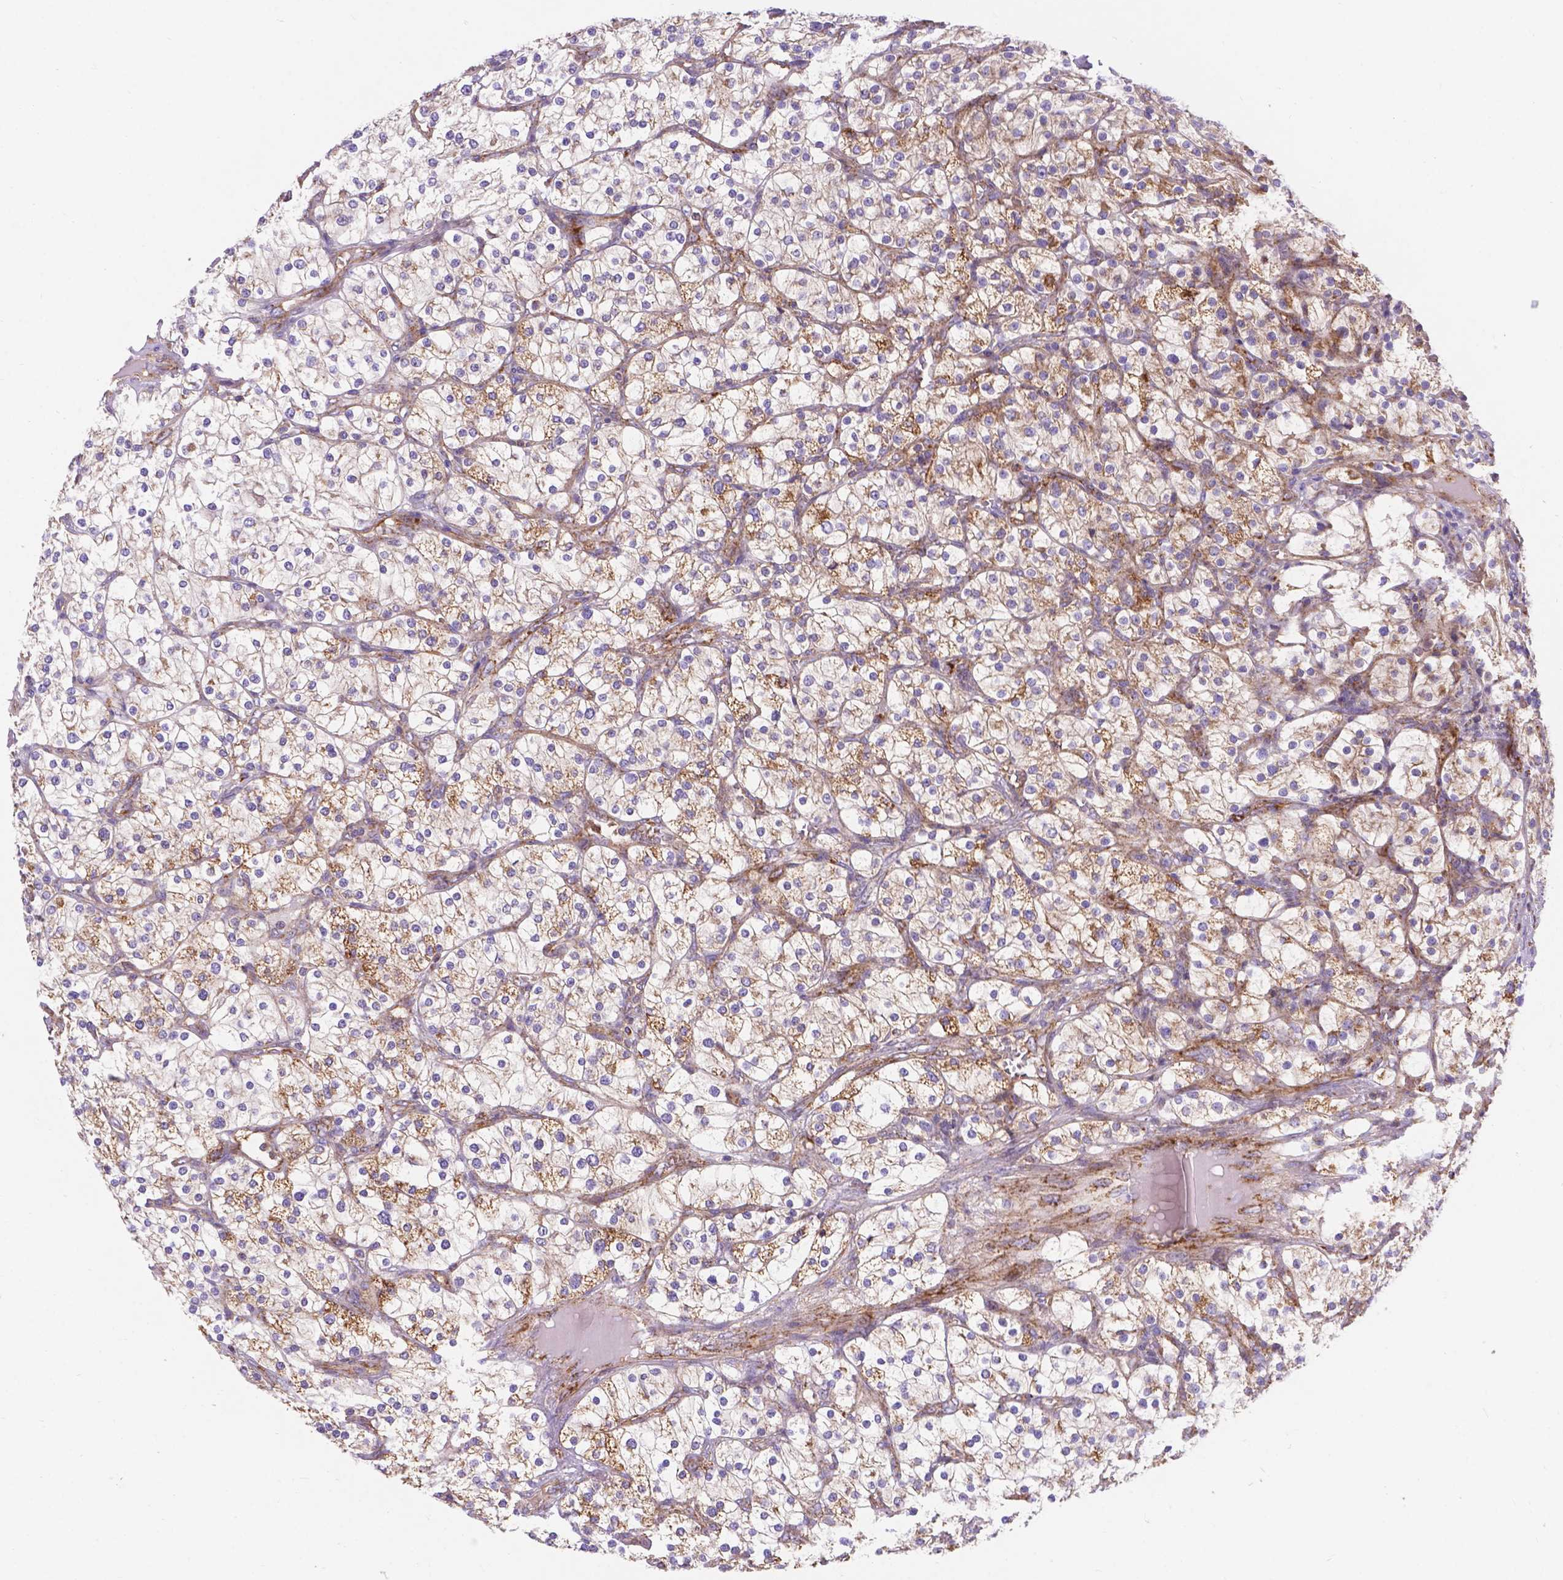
{"staining": {"intensity": "negative", "quantity": "none", "location": "none"}, "tissue": "renal cancer", "cell_type": "Tumor cells", "image_type": "cancer", "snomed": [{"axis": "morphology", "description": "Adenocarcinoma, NOS"}, {"axis": "topography", "description": "Kidney"}], "caption": "Tumor cells are negative for brown protein staining in adenocarcinoma (renal).", "gene": "AK3", "patient": {"sex": "male", "age": 80}}